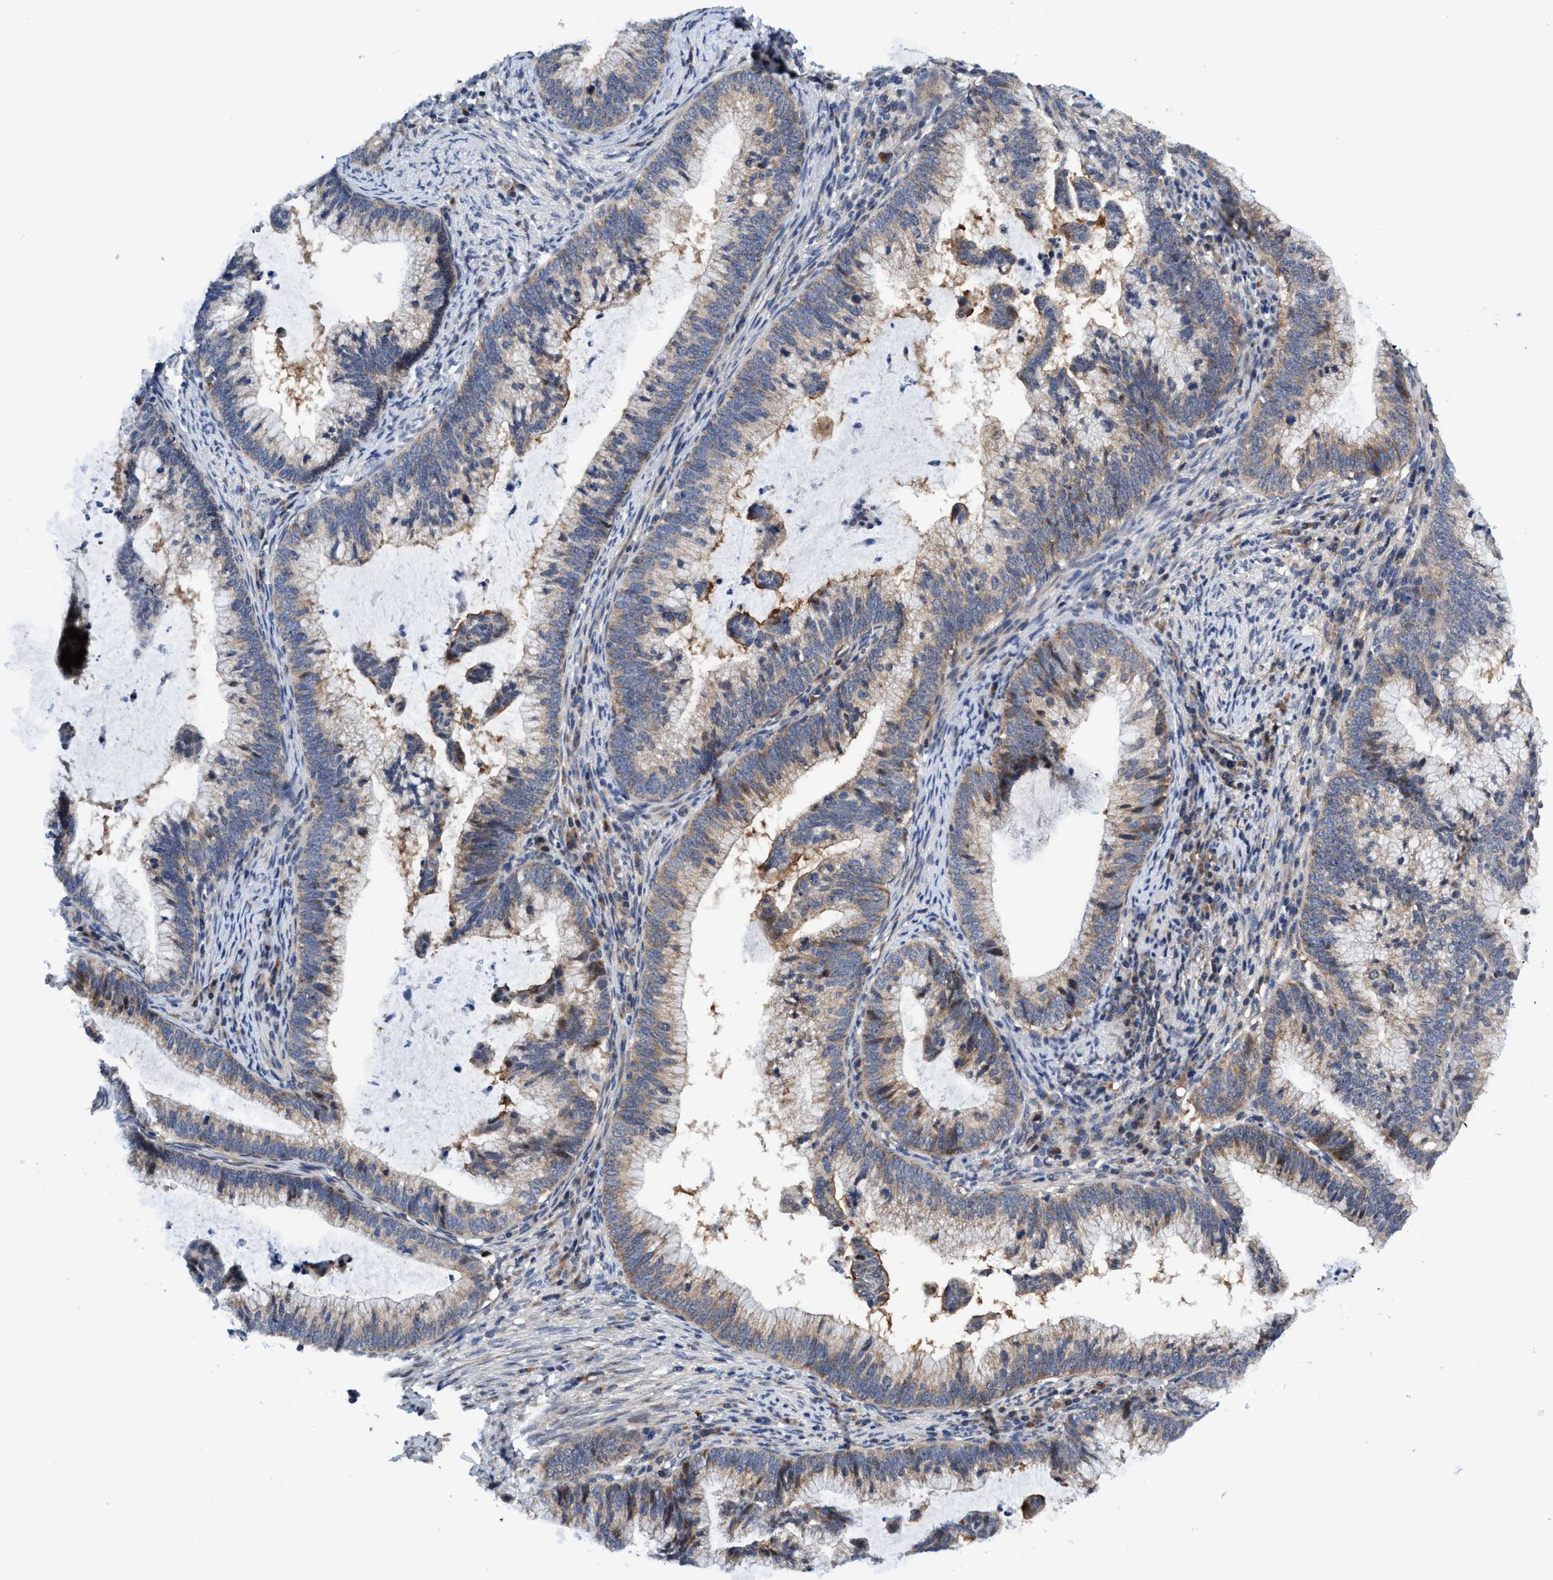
{"staining": {"intensity": "weak", "quantity": "<25%", "location": "cytoplasmic/membranous"}, "tissue": "cervical cancer", "cell_type": "Tumor cells", "image_type": "cancer", "snomed": [{"axis": "morphology", "description": "Adenocarcinoma, NOS"}, {"axis": "topography", "description": "Cervix"}], "caption": "A high-resolution photomicrograph shows IHC staining of adenocarcinoma (cervical), which demonstrates no significant staining in tumor cells. (Immunohistochemistry, brightfield microscopy, high magnification).", "gene": "AGAP2", "patient": {"sex": "female", "age": 36}}